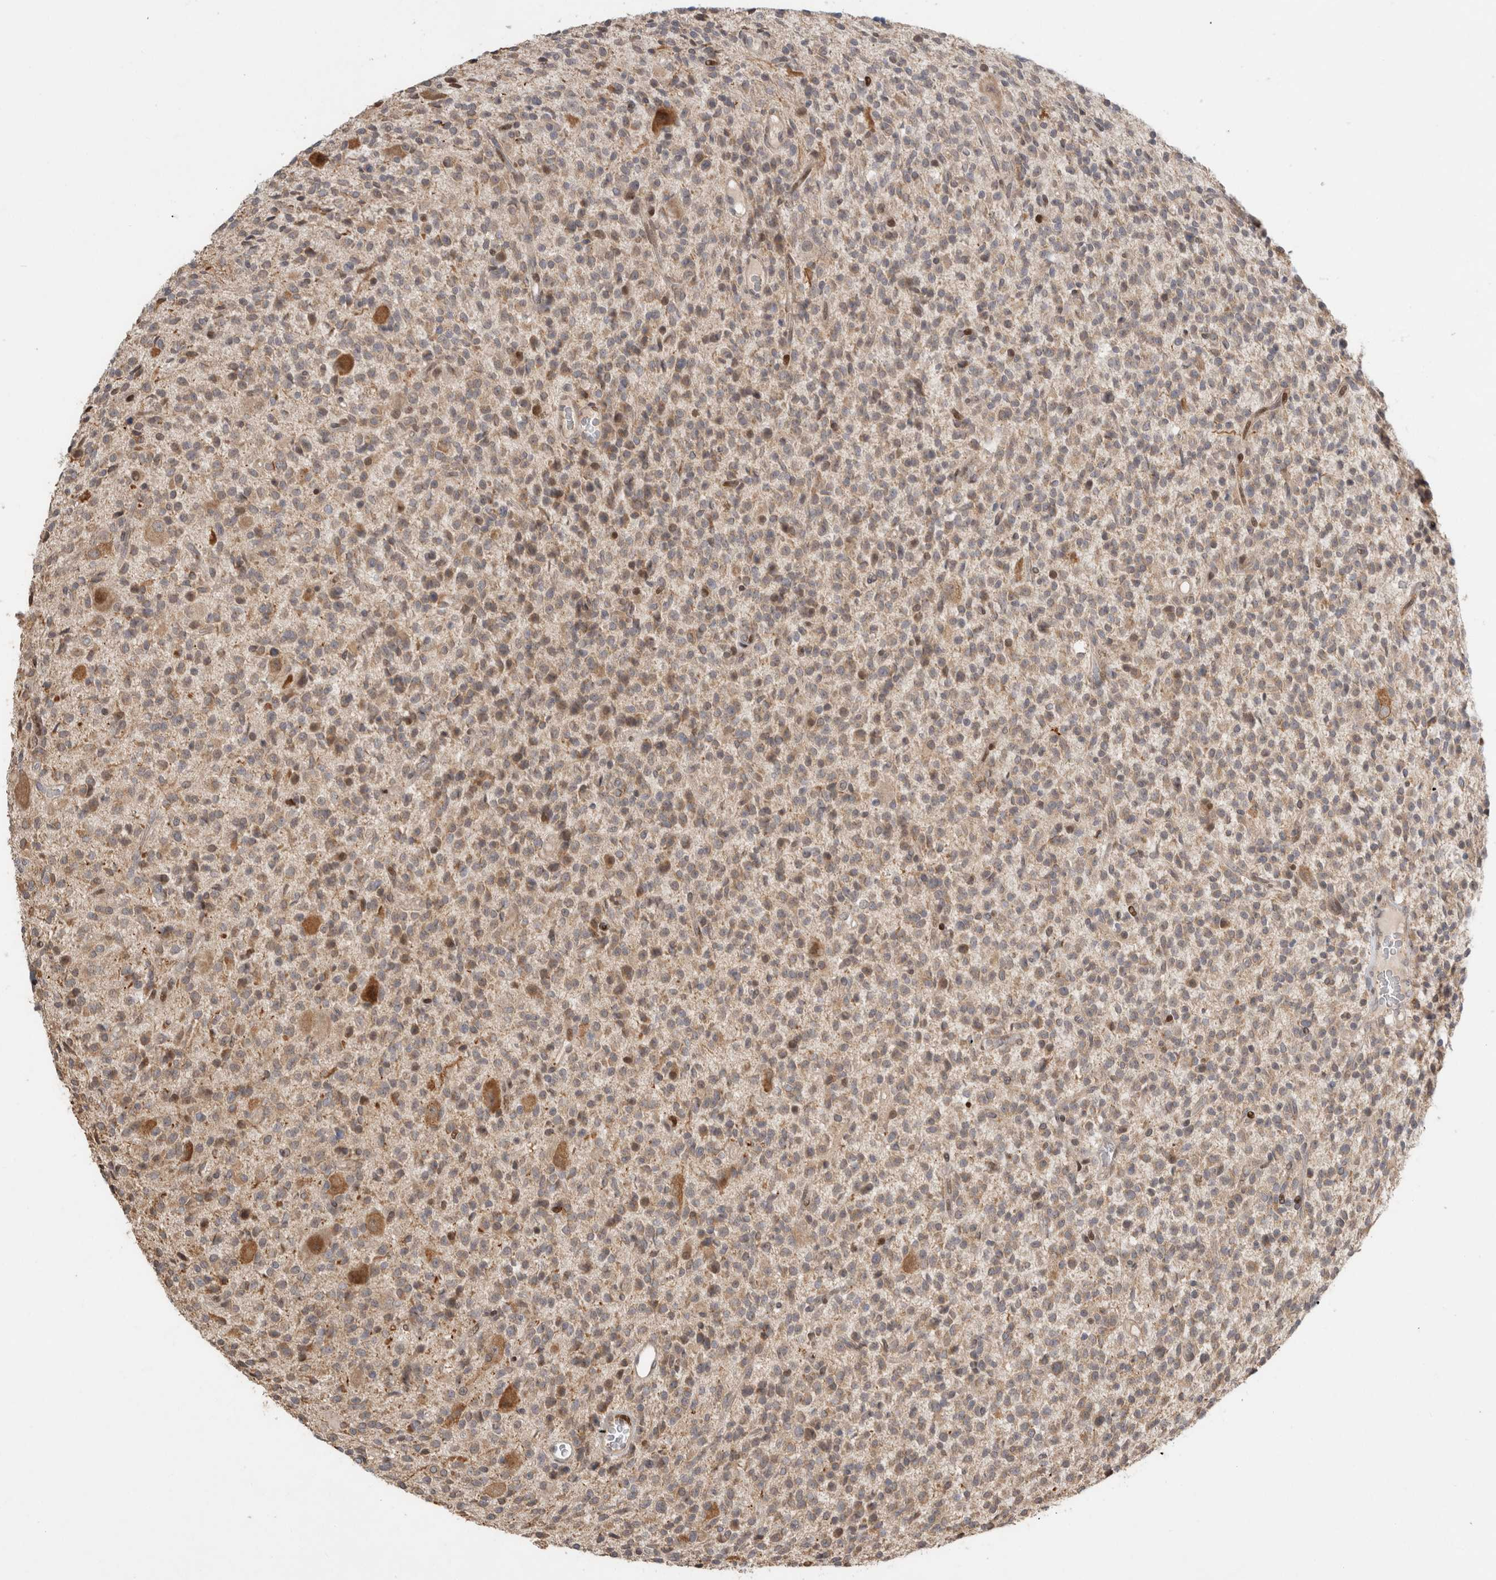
{"staining": {"intensity": "weak", "quantity": ">75%", "location": "cytoplasmic/membranous"}, "tissue": "glioma", "cell_type": "Tumor cells", "image_type": "cancer", "snomed": [{"axis": "morphology", "description": "Glioma, malignant, High grade"}, {"axis": "topography", "description": "Brain"}], "caption": "There is low levels of weak cytoplasmic/membranous staining in tumor cells of malignant high-grade glioma, as demonstrated by immunohistochemical staining (brown color).", "gene": "C8orf58", "patient": {"sex": "male", "age": 34}}